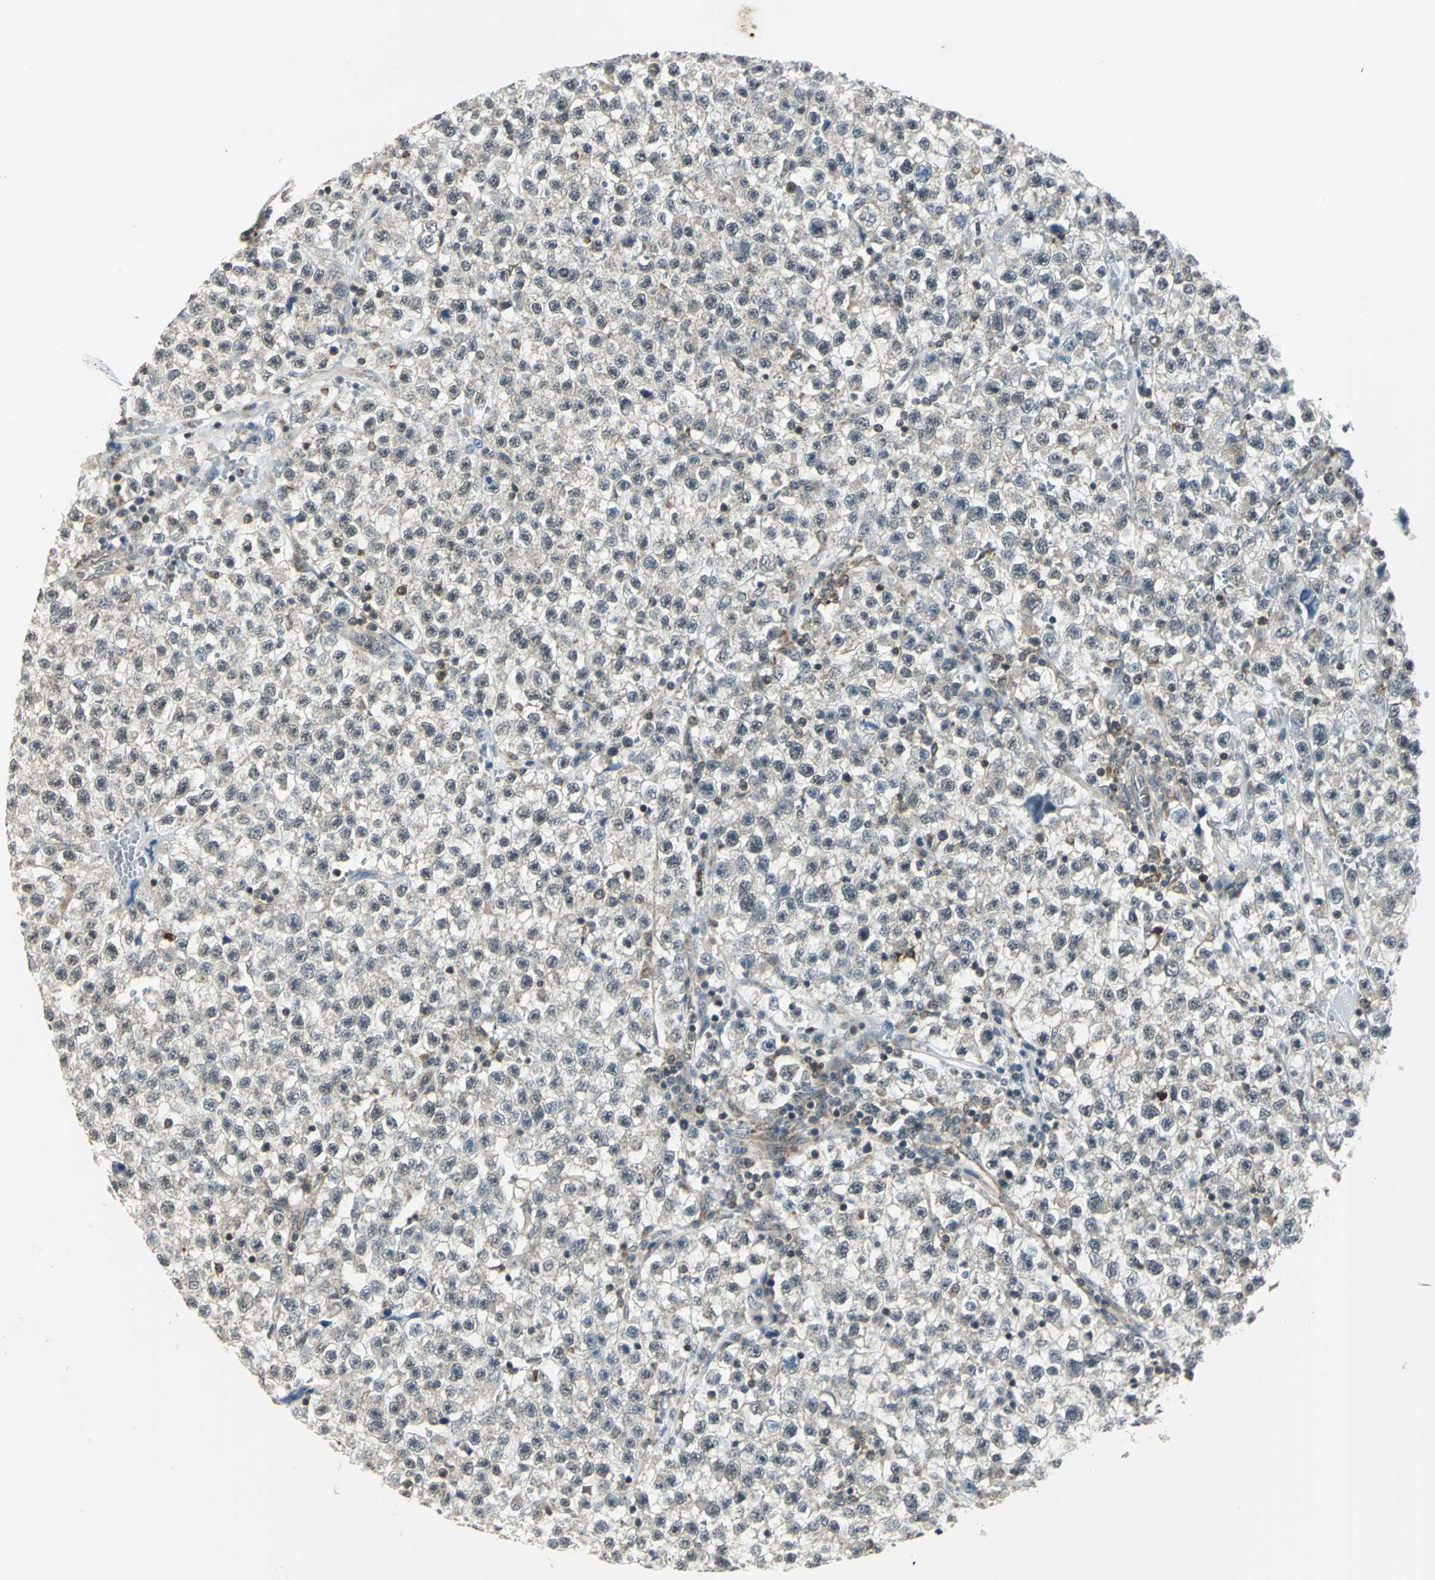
{"staining": {"intensity": "weak", "quantity": "<25%", "location": "cytoplasmic/membranous"}, "tissue": "testis cancer", "cell_type": "Tumor cells", "image_type": "cancer", "snomed": [{"axis": "morphology", "description": "Seminoma, NOS"}, {"axis": "topography", "description": "Testis"}], "caption": "Immunohistochemical staining of testis cancer shows no significant staining in tumor cells.", "gene": "PLAGL2", "patient": {"sex": "male", "age": 22}}